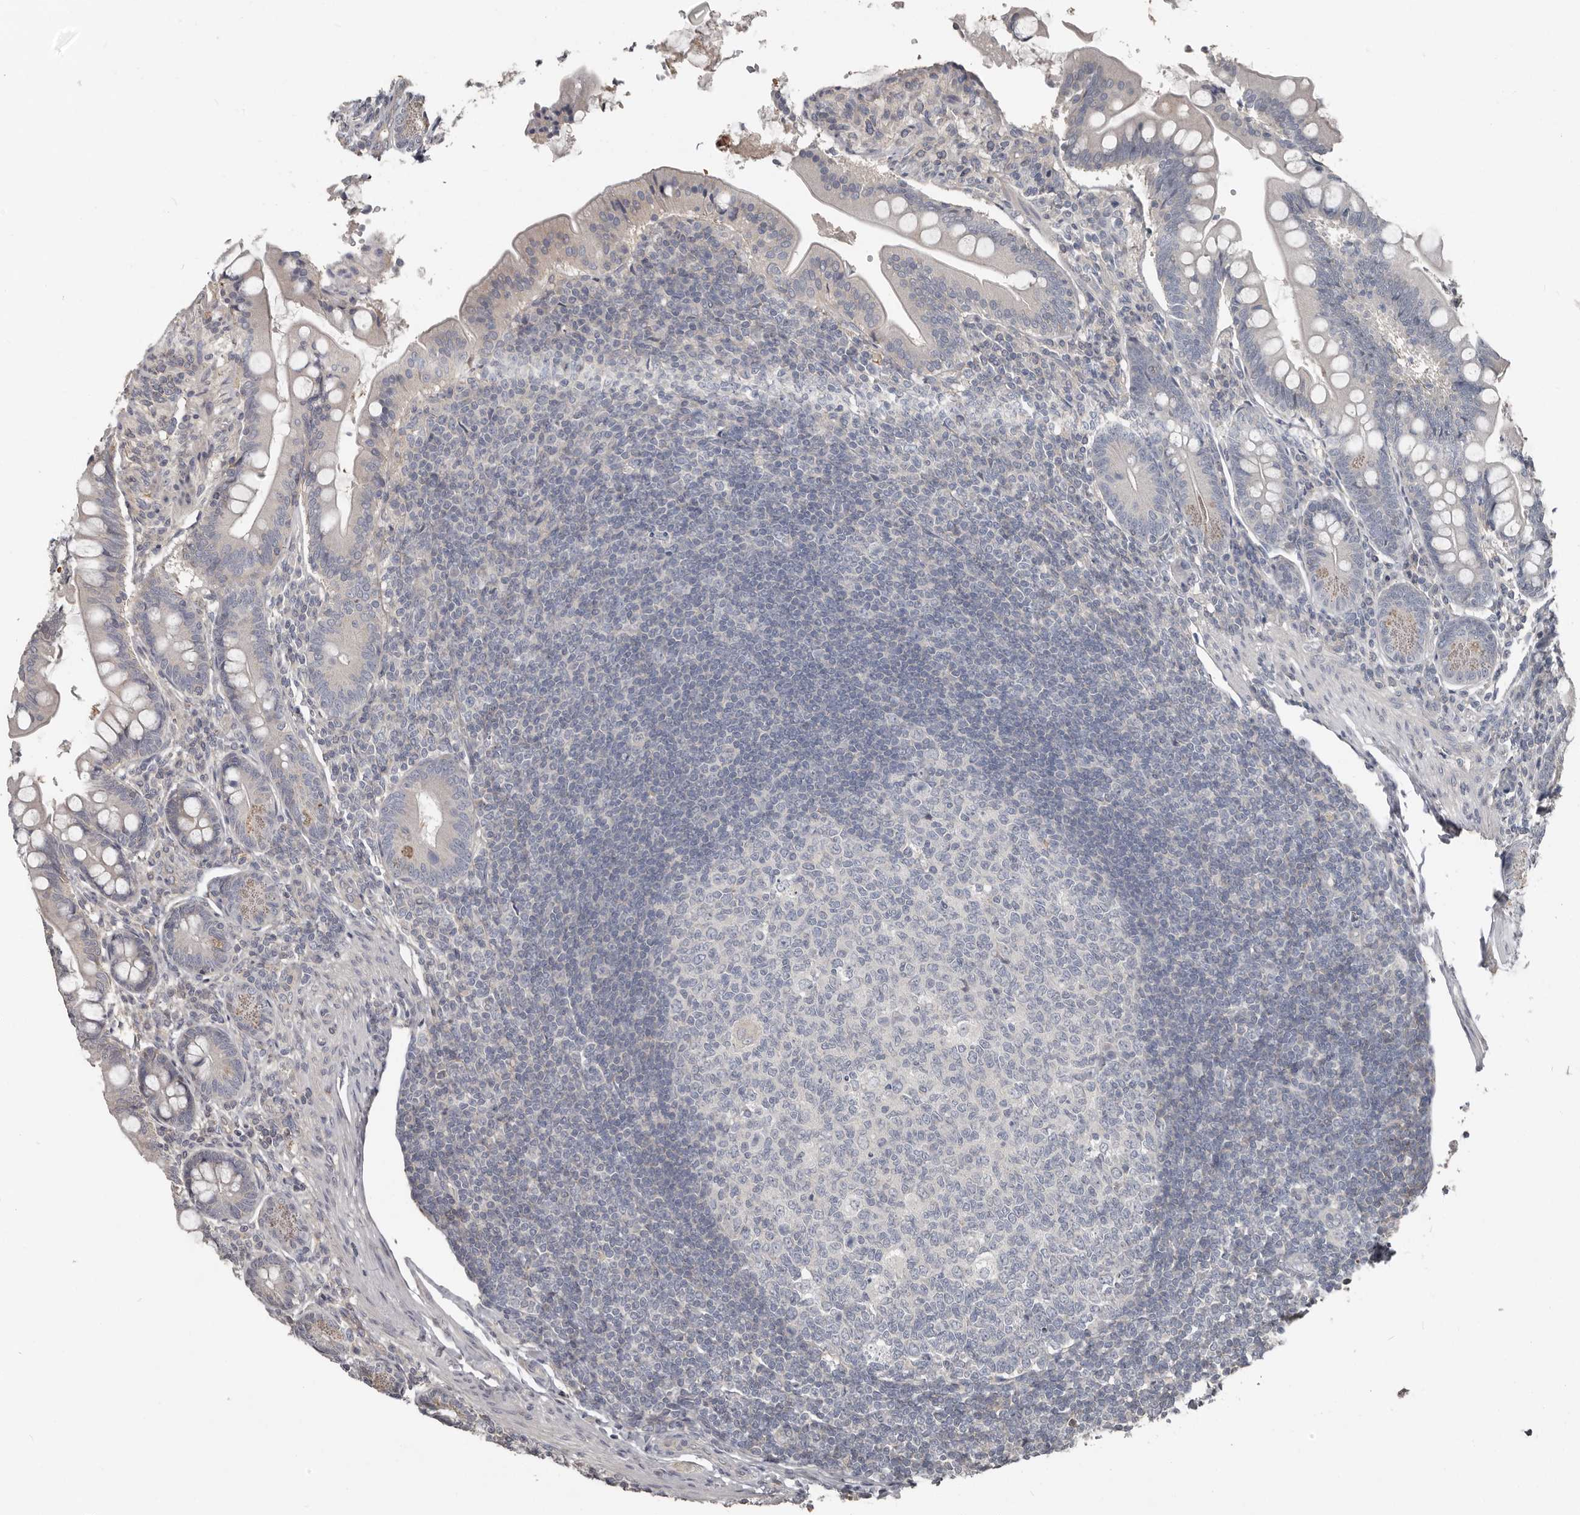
{"staining": {"intensity": "weak", "quantity": "<25%", "location": "cytoplasmic/membranous"}, "tissue": "small intestine", "cell_type": "Glandular cells", "image_type": "normal", "snomed": [{"axis": "morphology", "description": "Normal tissue, NOS"}, {"axis": "topography", "description": "Small intestine"}], "caption": "Photomicrograph shows no significant protein positivity in glandular cells of unremarkable small intestine.", "gene": "CA6", "patient": {"sex": "male", "age": 7}}